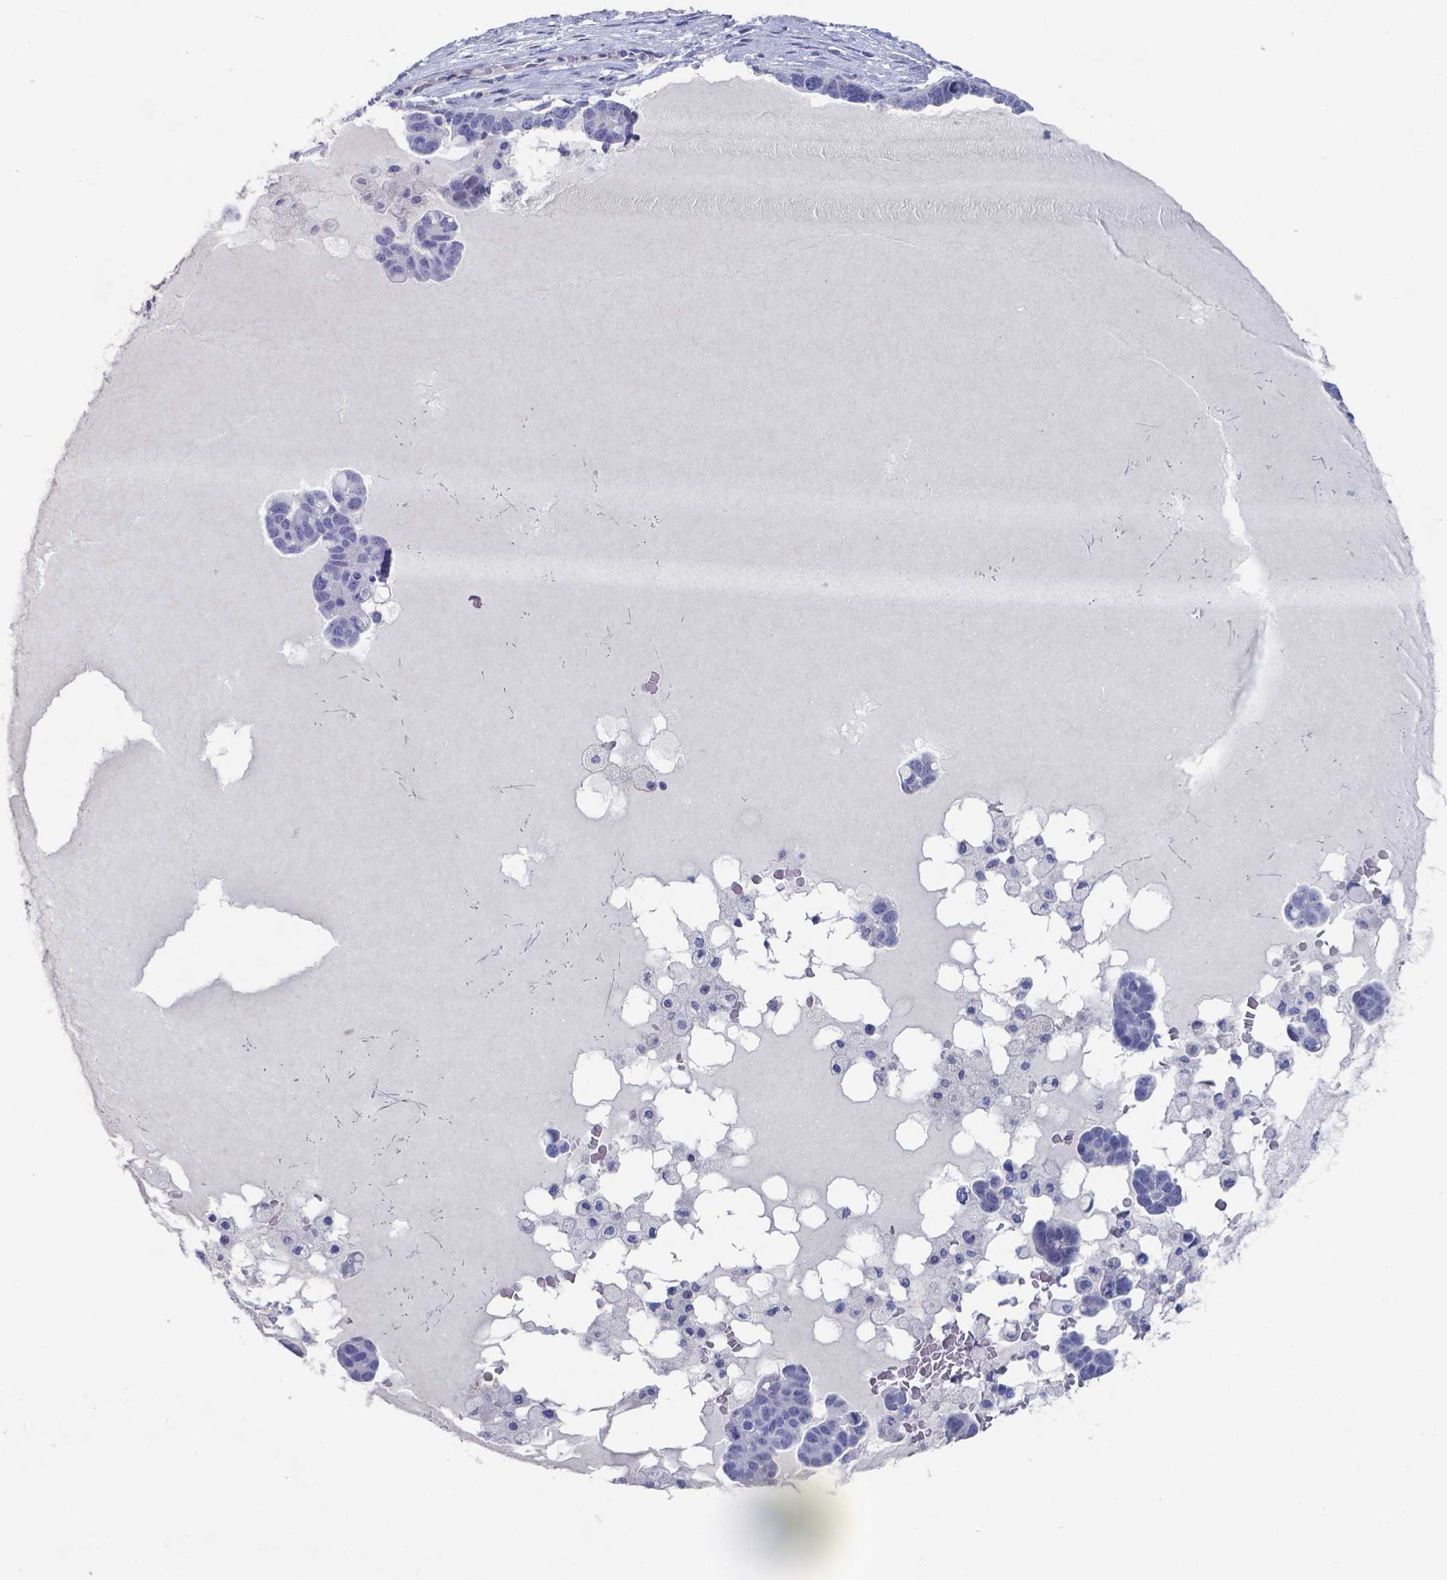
{"staining": {"intensity": "negative", "quantity": "none", "location": "none"}, "tissue": "ovarian cancer", "cell_type": "Tumor cells", "image_type": "cancer", "snomed": [{"axis": "morphology", "description": "Cystadenocarcinoma, serous, NOS"}, {"axis": "topography", "description": "Ovary"}], "caption": "Immunohistochemical staining of human ovarian cancer exhibits no significant positivity in tumor cells.", "gene": "PLA2R1", "patient": {"sex": "female", "age": 54}}